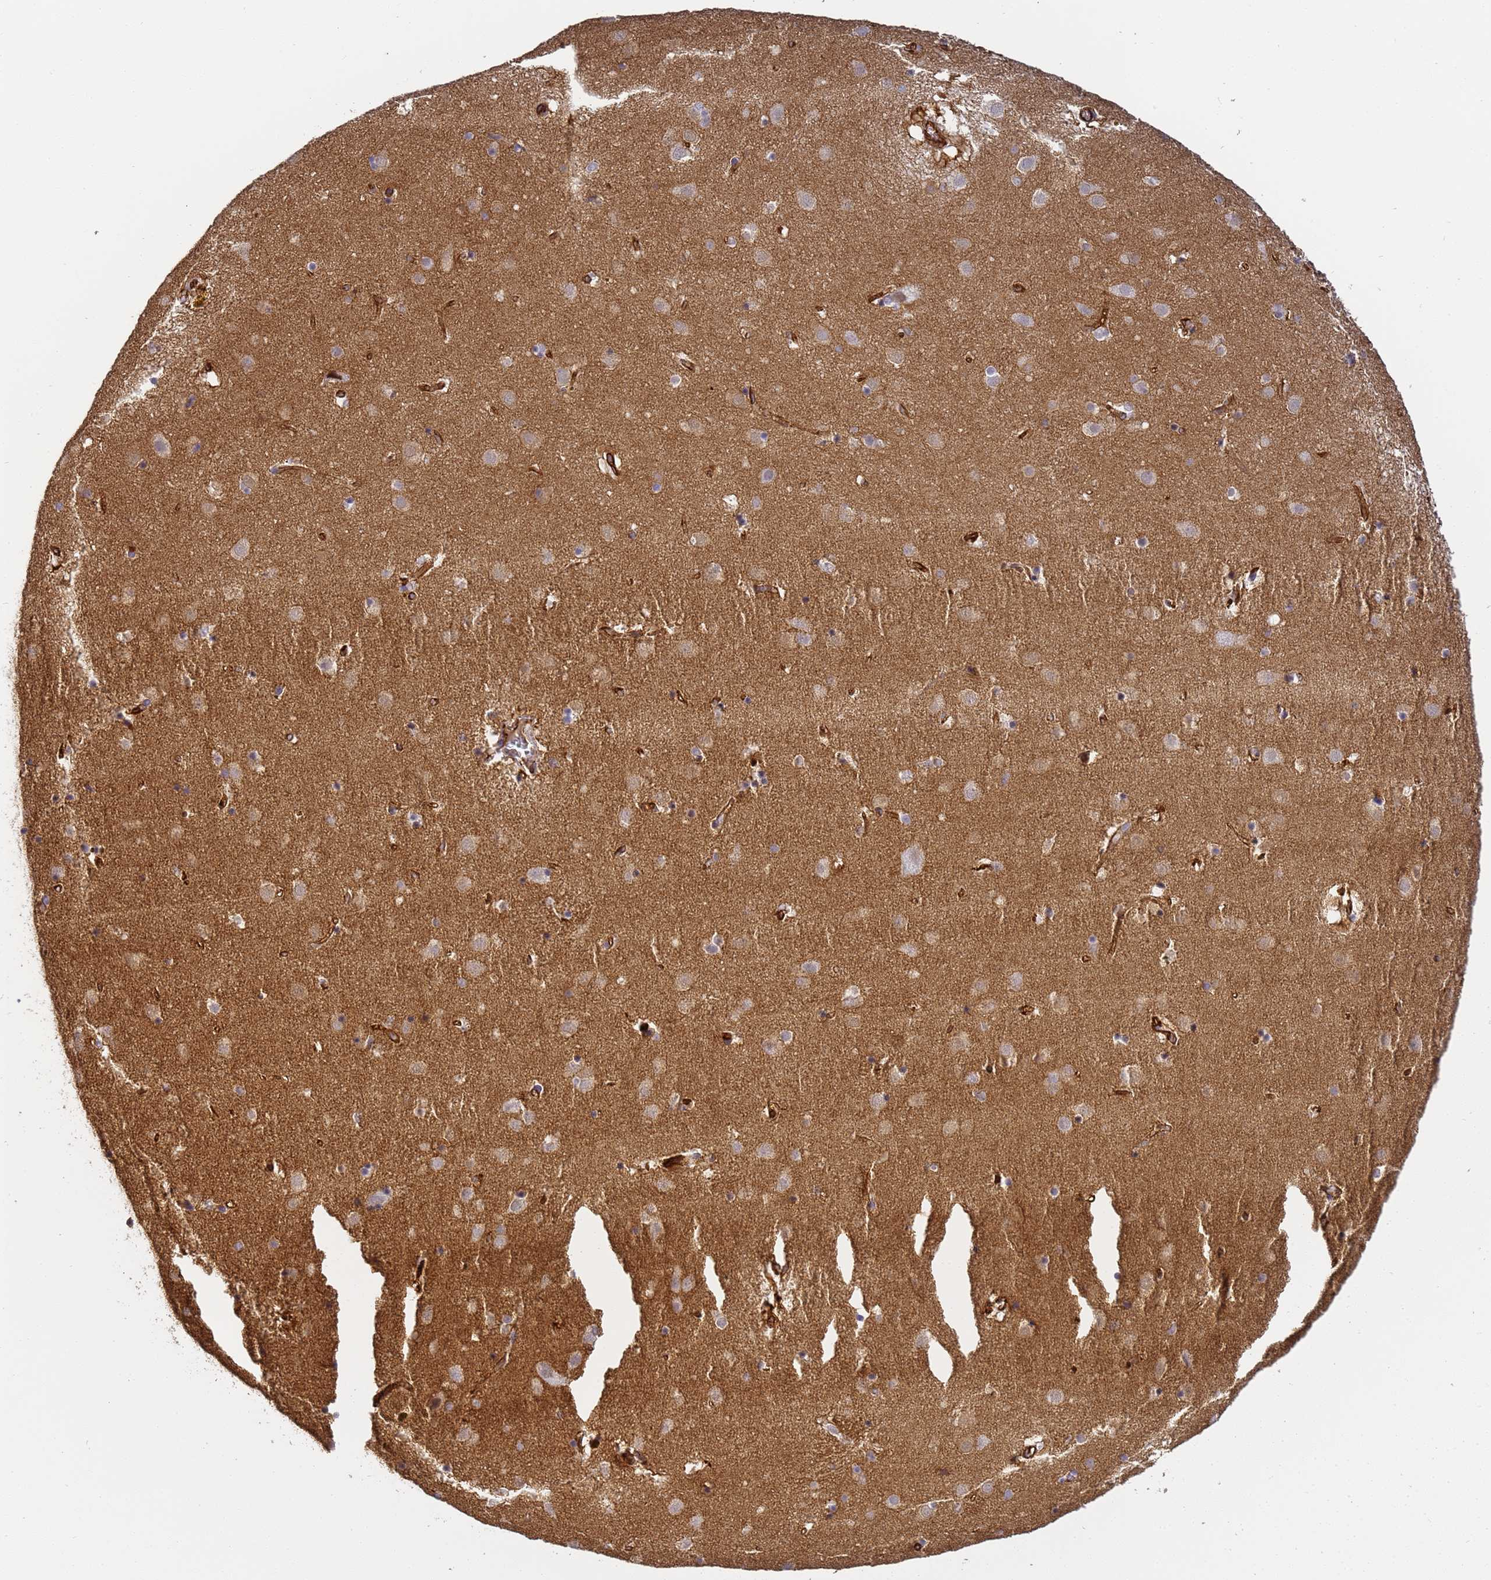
{"staining": {"intensity": "negative", "quantity": "none", "location": "none"}, "tissue": "caudate", "cell_type": "Glial cells", "image_type": "normal", "snomed": [{"axis": "morphology", "description": "Normal tissue, NOS"}, {"axis": "topography", "description": "Lateral ventricle wall"}], "caption": "Immunohistochemistry (IHC) photomicrograph of benign human caudate stained for a protein (brown), which reveals no staining in glial cells.", "gene": "GON4L", "patient": {"sex": "male", "age": 70}}